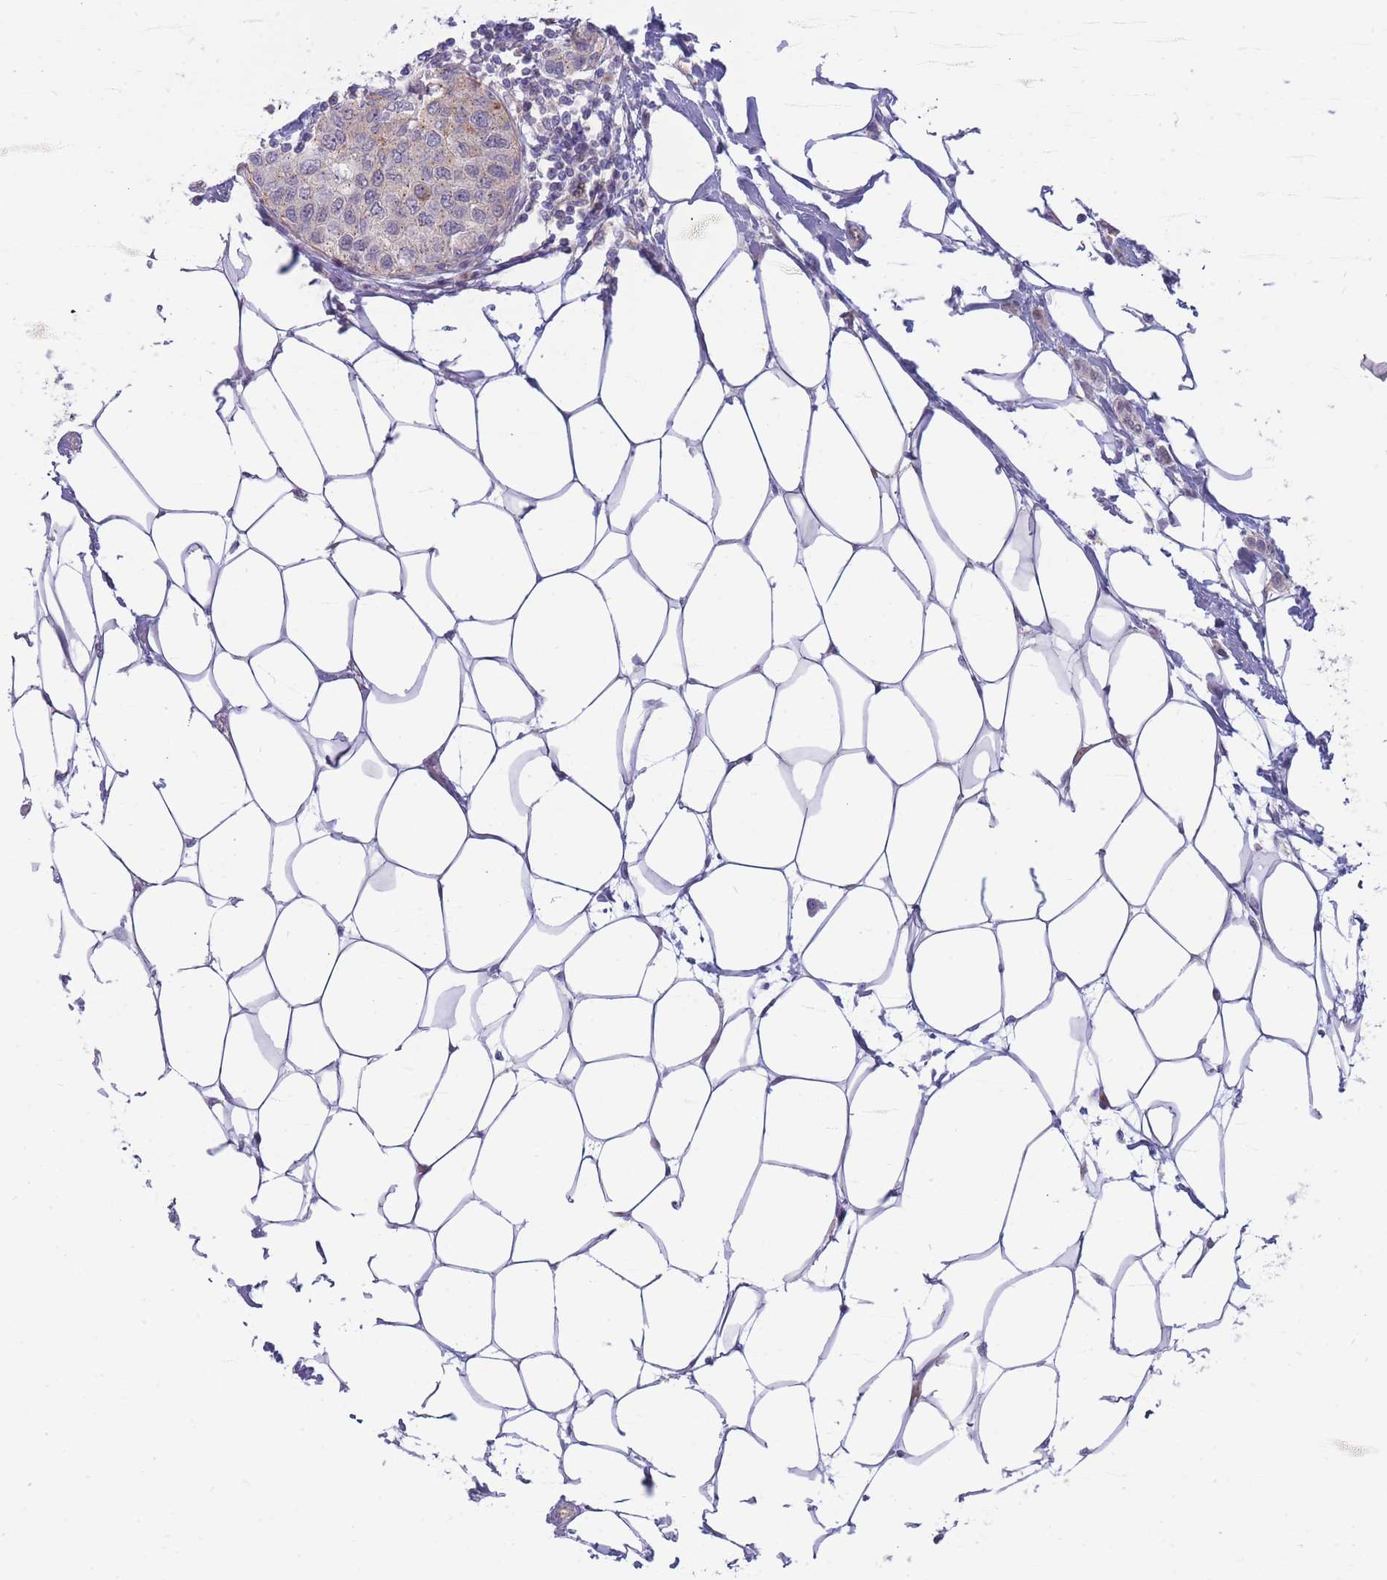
{"staining": {"intensity": "negative", "quantity": "none", "location": "none"}, "tissue": "breast cancer", "cell_type": "Tumor cells", "image_type": "cancer", "snomed": [{"axis": "morphology", "description": "Duct carcinoma"}, {"axis": "topography", "description": "Breast"}], "caption": "Protein analysis of breast cancer (invasive ductal carcinoma) displays no significant expression in tumor cells.", "gene": "APOL4", "patient": {"sex": "female", "age": 72}}